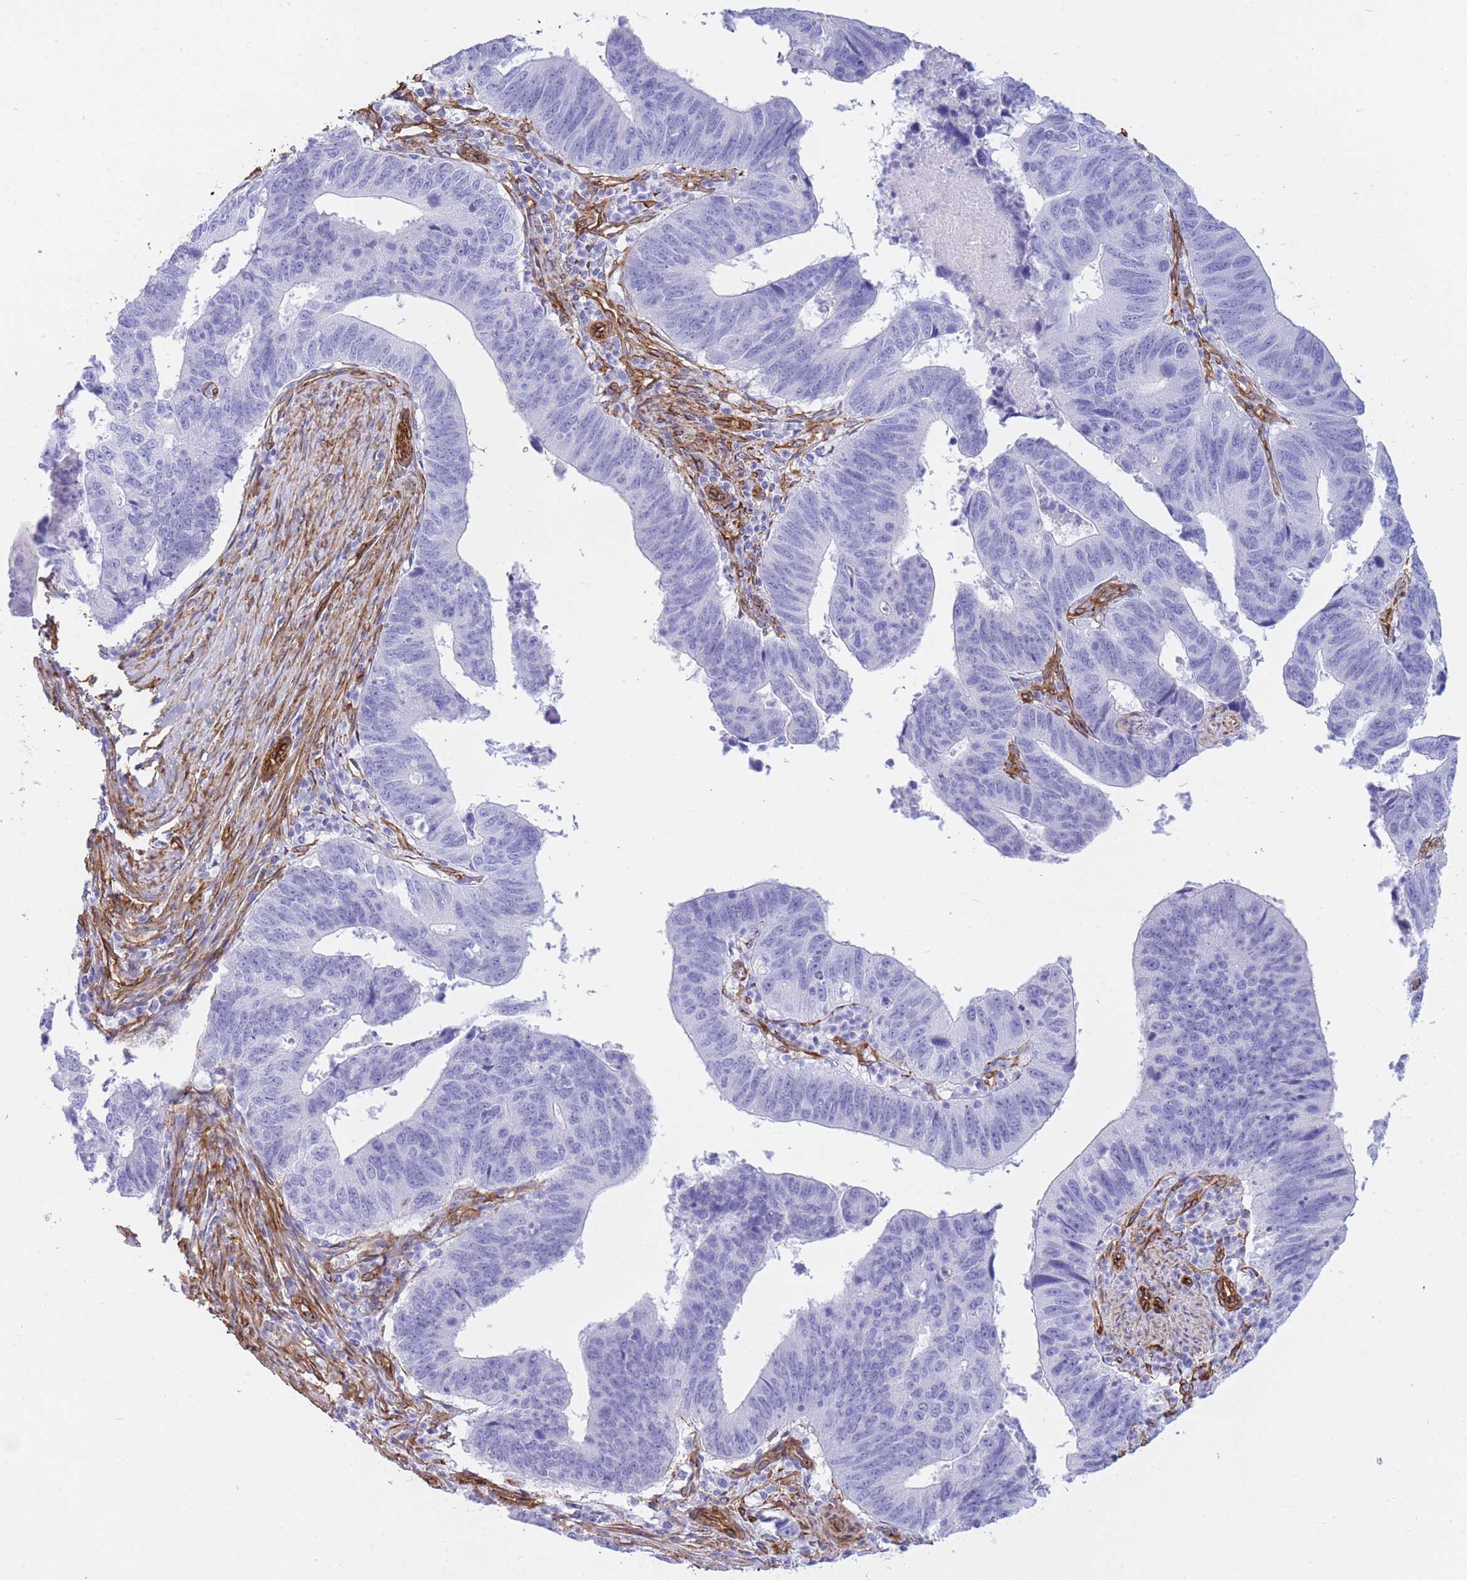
{"staining": {"intensity": "negative", "quantity": "none", "location": "none"}, "tissue": "stomach cancer", "cell_type": "Tumor cells", "image_type": "cancer", "snomed": [{"axis": "morphology", "description": "Adenocarcinoma, NOS"}, {"axis": "topography", "description": "Stomach"}], "caption": "A histopathology image of human stomach cancer is negative for staining in tumor cells.", "gene": "CAVIN1", "patient": {"sex": "male", "age": 59}}